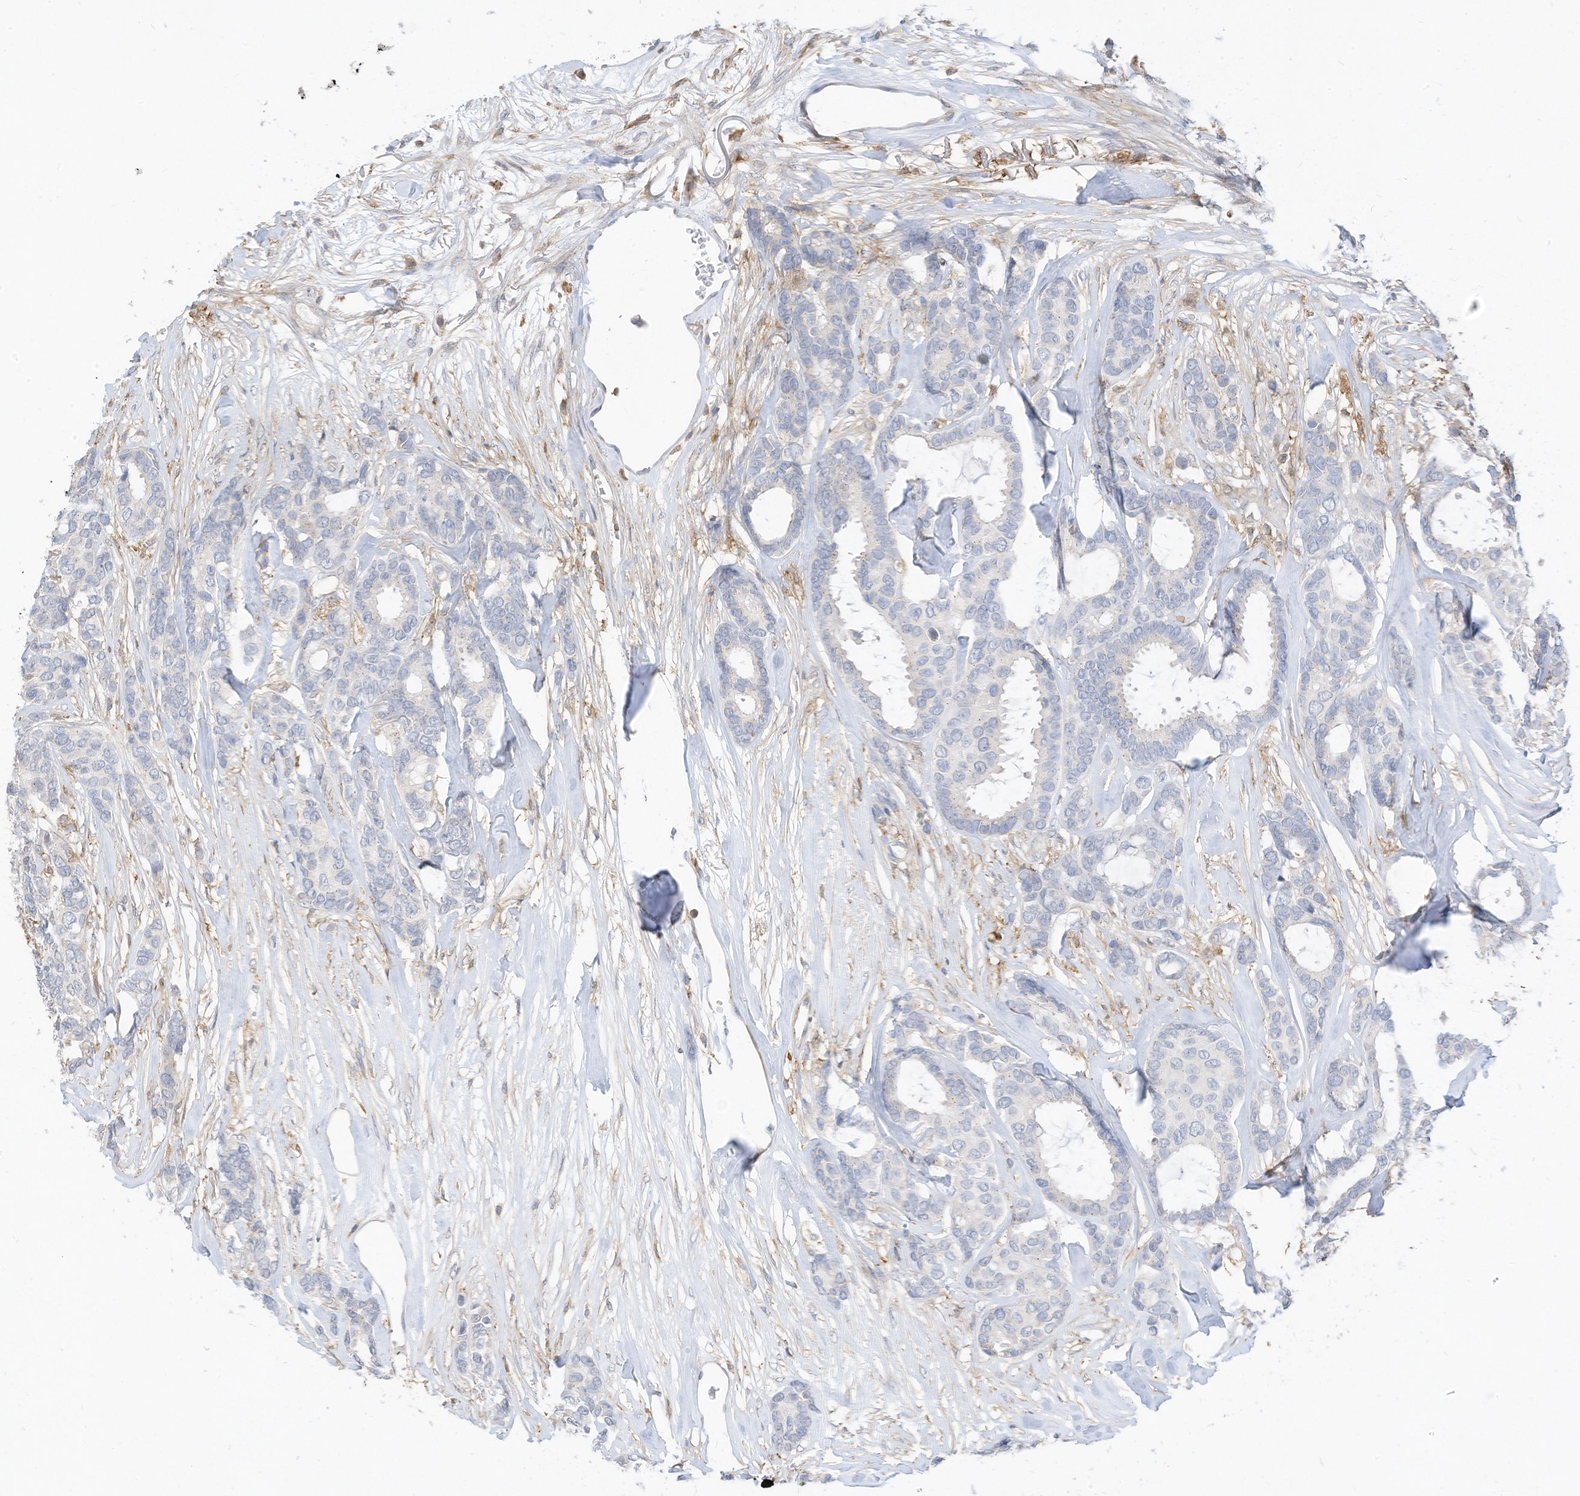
{"staining": {"intensity": "negative", "quantity": "none", "location": "none"}, "tissue": "breast cancer", "cell_type": "Tumor cells", "image_type": "cancer", "snomed": [{"axis": "morphology", "description": "Duct carcinoma"}, {"axis": "topography", "description": "Breast"}], "caption": "Immunohistochemical staining of human invasive ductal carcinoma (breast) shows no significant staining in tumor cells.", "gene": "ATP13A1", "patient": {"sex": "female", "age": 87}}